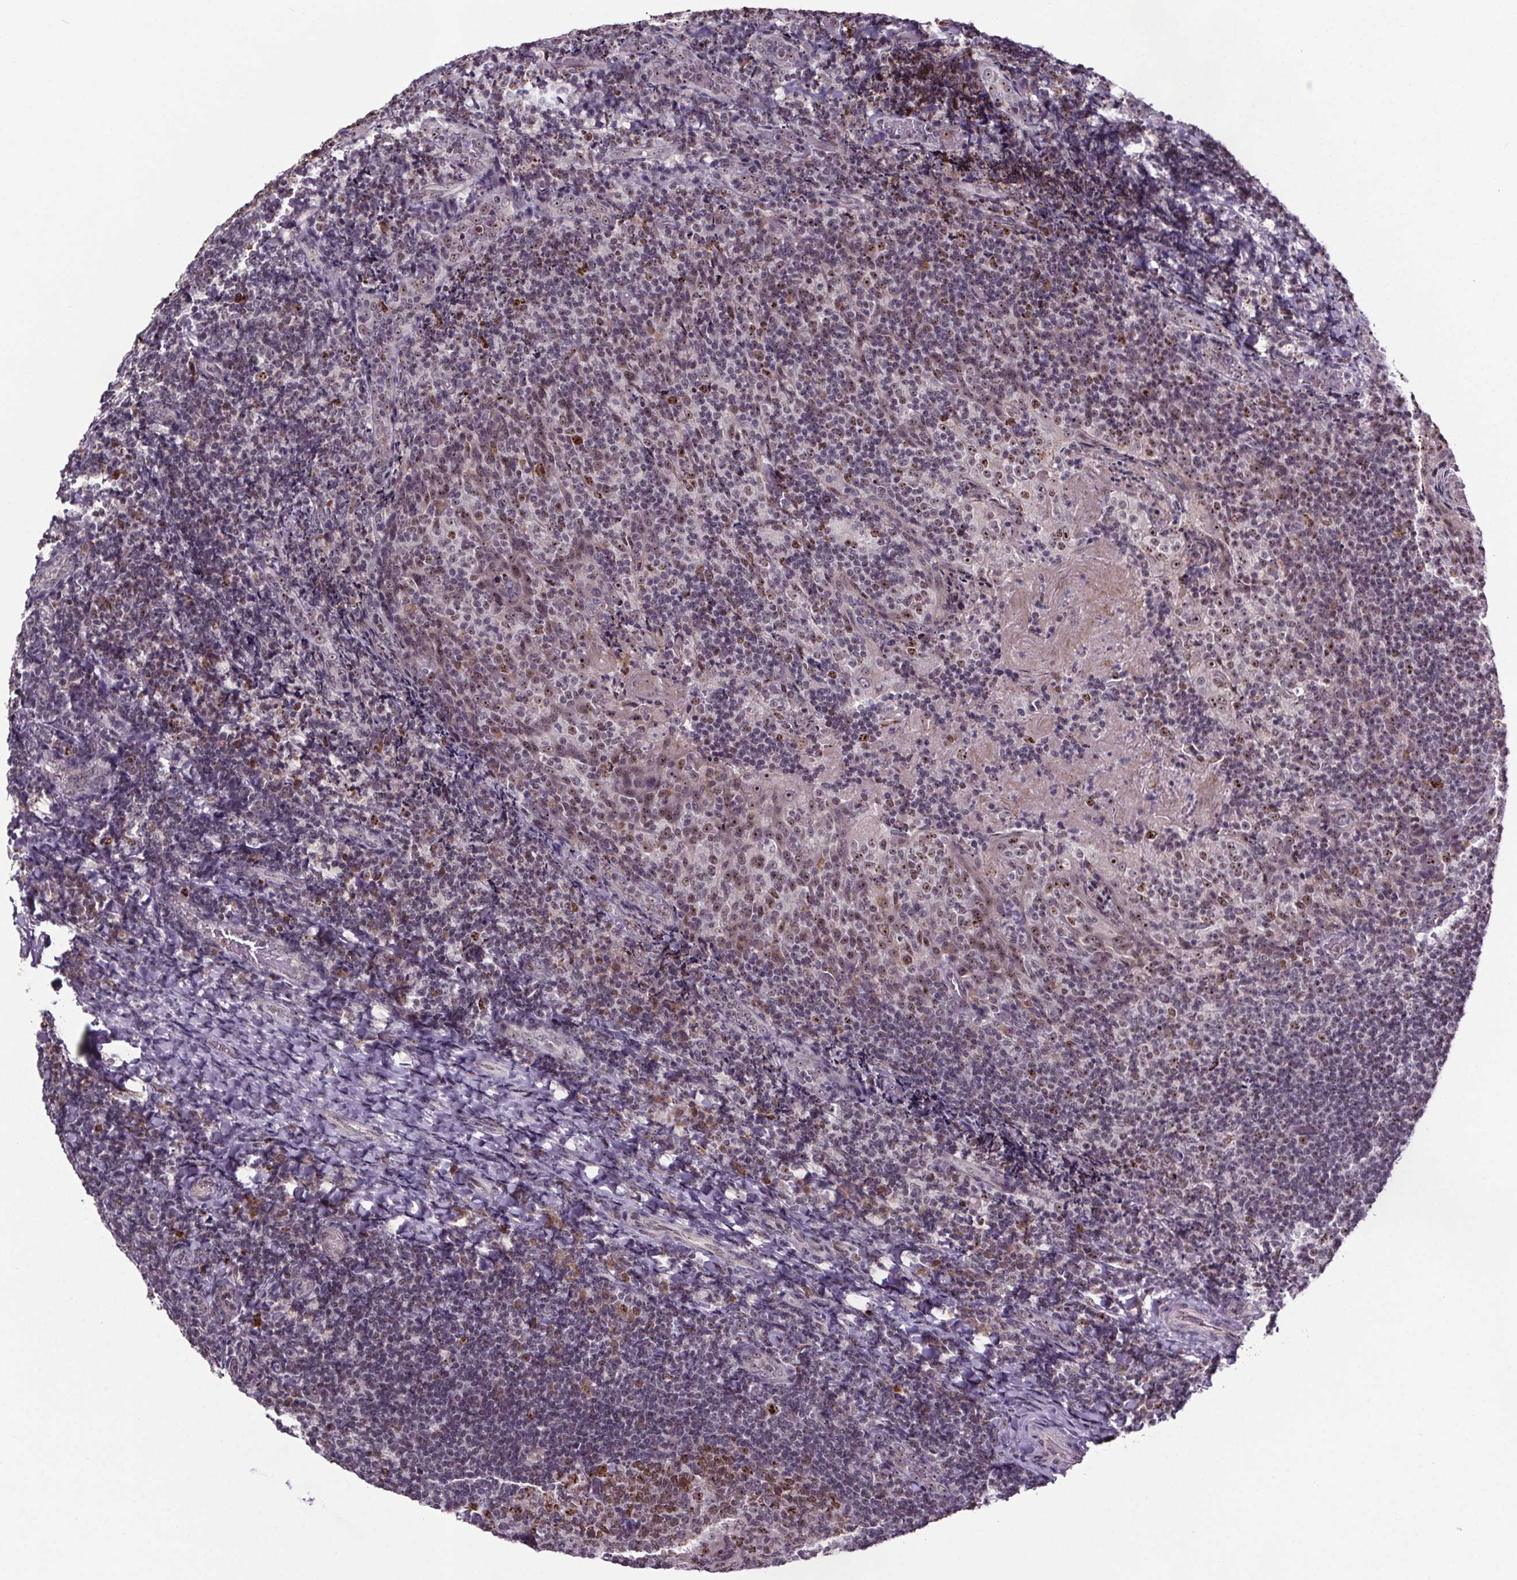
{"staining": {"intensity": "moderate", "quantity": "25%-75%", "location": "nuclear"}, "tissue": "tonsil", "cell_type": "Germinal center cells", "image_type": "normal", "snomed": [{"axis": "morphology", "description": "Normal tissue, NOS"}, {"axis": "topography", "description": "Tonsil"}], "caption": "Human tonsil stained with a brown dye displays moderate nuclear positive expression in approximately 25%-75% of germinal center cells.", "gene": "ATMIN", "patient": {"sex": "female", "age": 10}}